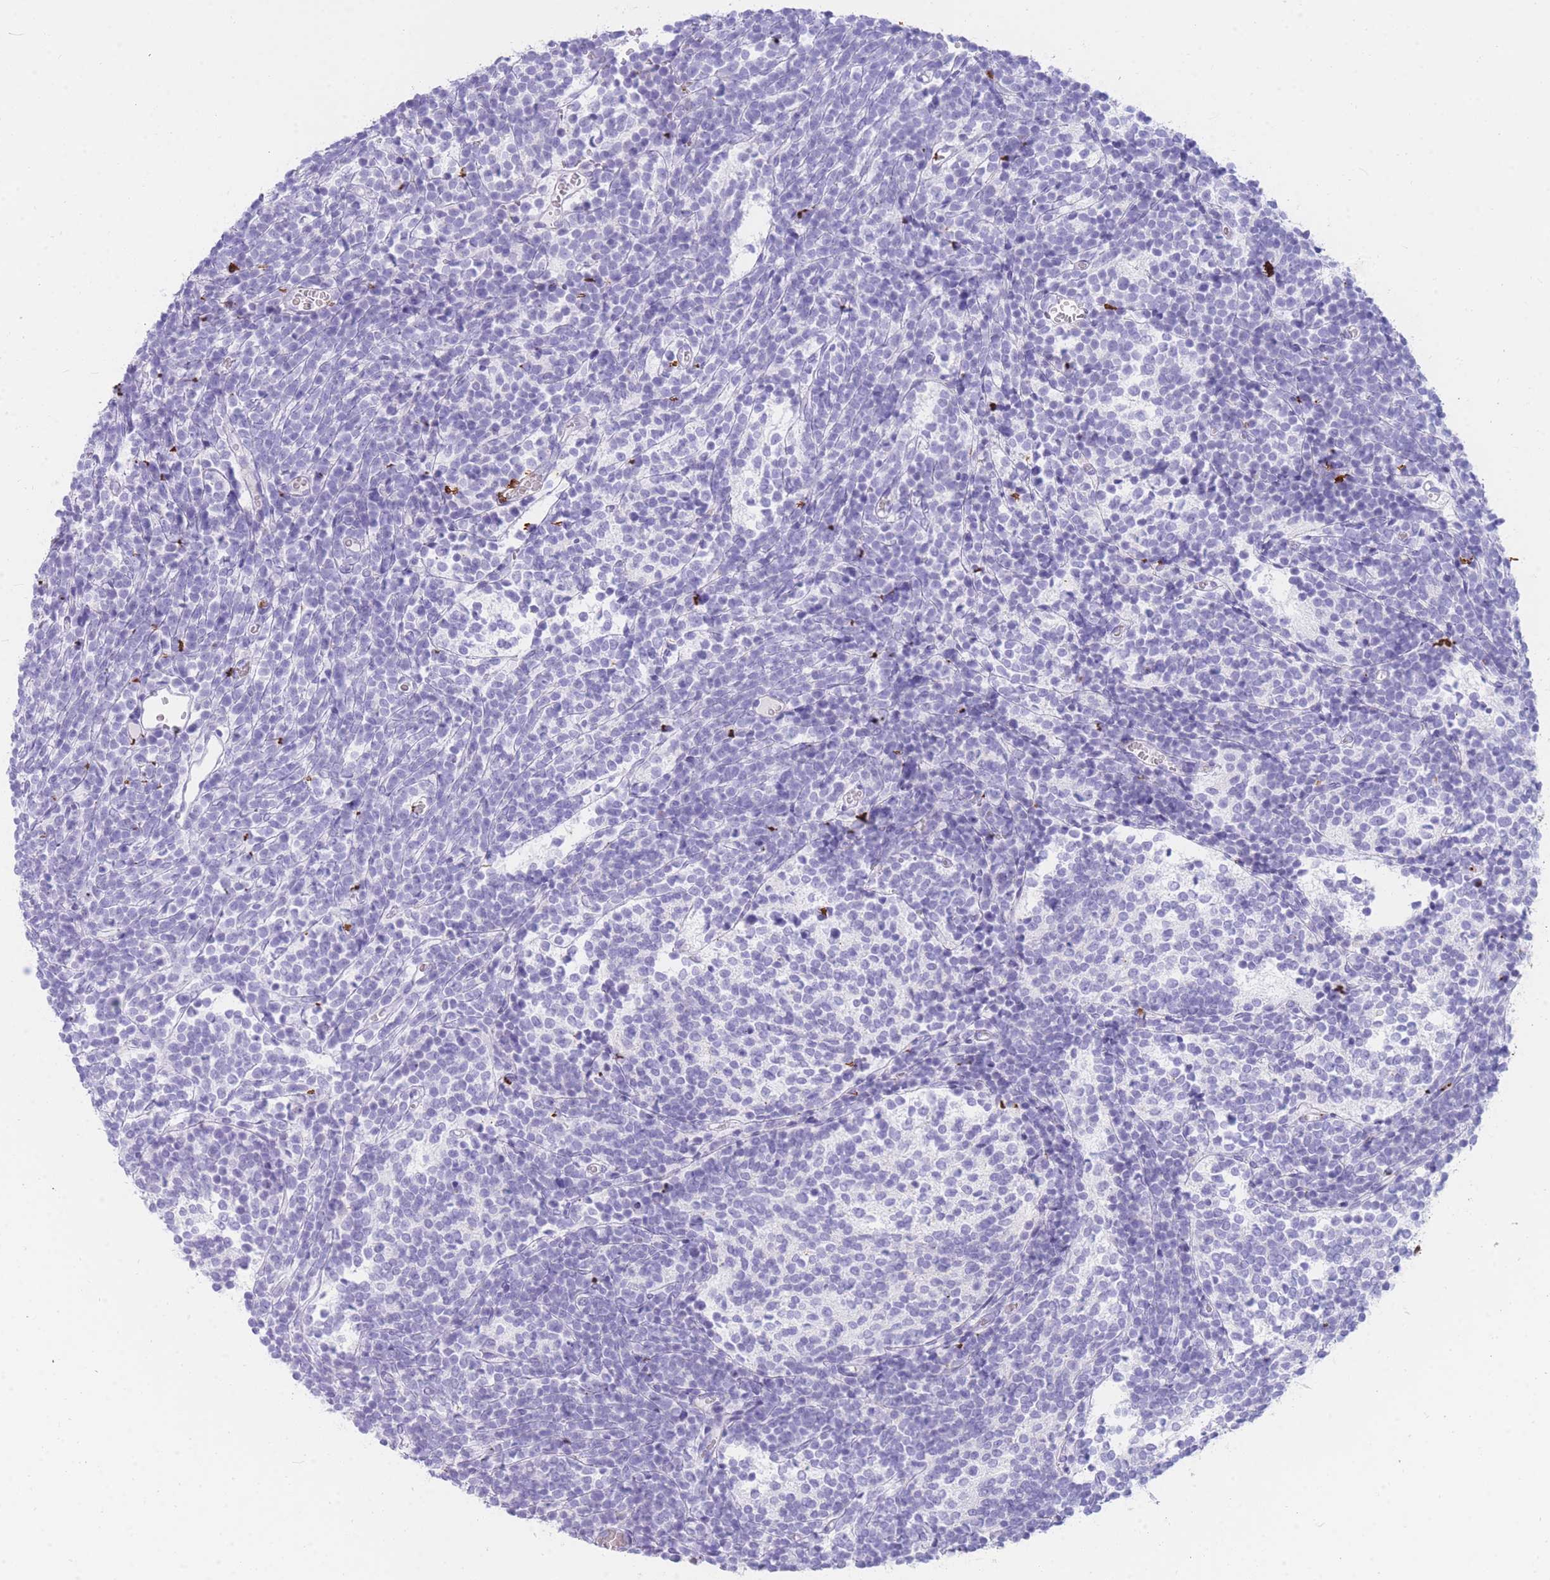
{"staining": {"intensity": "negative", "quantity": "none", "location": "none"}, "tissue": "glioma", "cell_type": "Tumor cells", "image_type": "cancer", "snomed": [{"axis": "morphology", "description": "Glioma, malignant, Low grade"}, {"axis": "topography", "description": "Brain"}], "caption": "This is an IHC image of human malignant low-grade glioma. There is no staining in tumor cells.", "gene": "NKX1-2", "patient": {"sex": "female", "age": 1}}